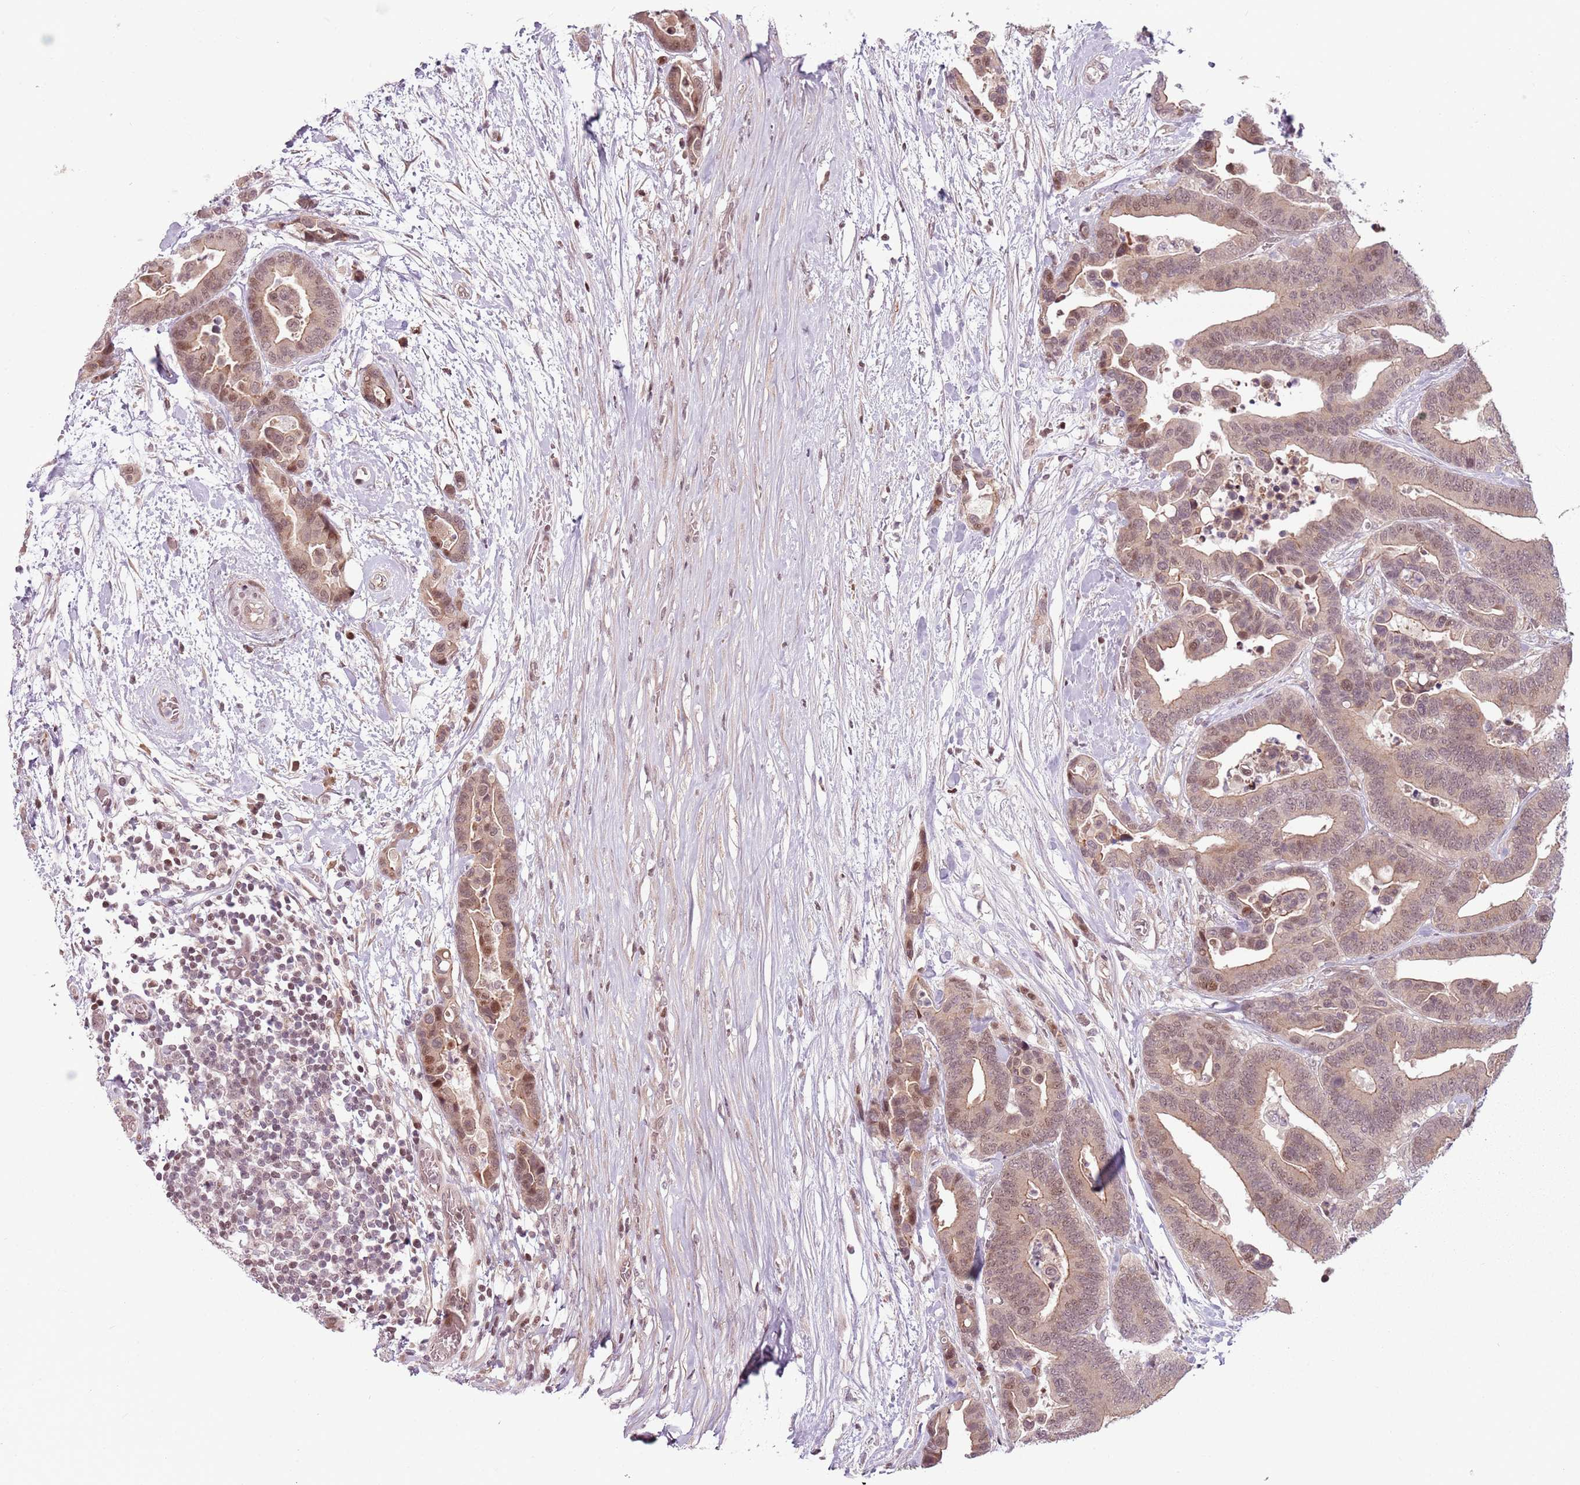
{"staining": {"intensity": "moderate", "quantity": ">75%", "location": "cytoplasmic/membranous,nuclear"}, "tissue": "colorectal cancer", "cell_type": "Tumor cells", "image_type": "cancer", "snomed": [{"axis": "morphology", "description": "Adenocarcinoma, NOS"}, {"axis": "topography", "description": "Colon"}], "caption": "An immunohistochemistry image of neoplastic tissue is shown. Protein staining in brown shows moderate cytoplasmic/membranous and nuclear positivity in colorectal cancer (adenocarcinoma) within tumor cells.", "gene": "ADGRG1", "patient": {"sex": "male", "age": 82}}